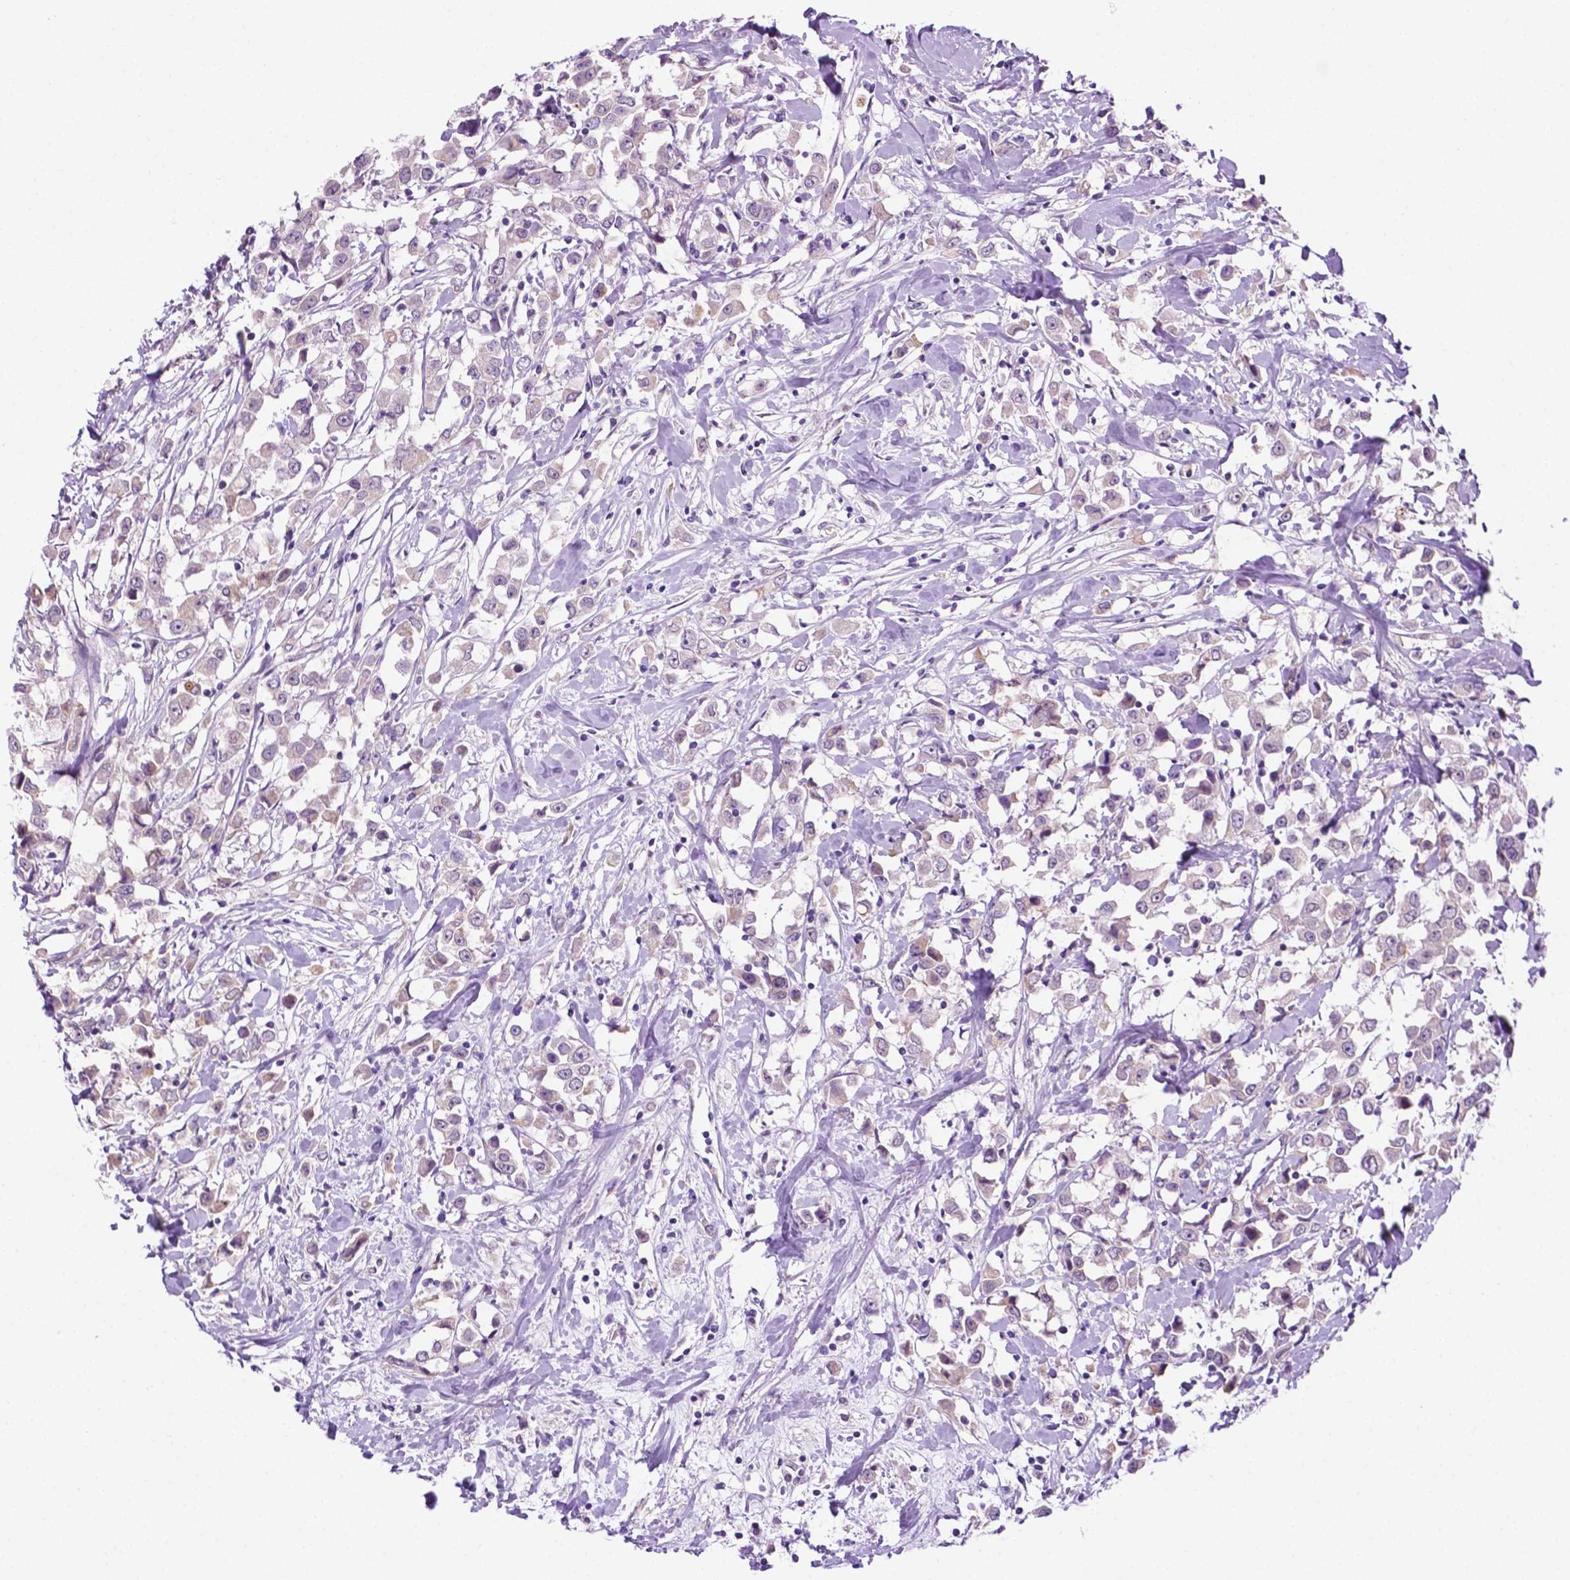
{"staining": {"intensity": "negative", "quantity": "none", "location": "none"}, "tissue": "breast cancer", "cell_type": "Tumor cells", "image_type": "cancer", "snomed": [{"axis": "morphology", "description": "Duct carcinoma"}, {"axis": "topography", "description": "Breast"}], "caption": "IHC image of neoplastic tissue: human breast cancer (intraductal carcinoma) stained with DAB (3,3'-diaminobenzidine) exhibits no significant protein expression in tumor cells.", "gene": "MMP27", "patient": {"sex": "female", "age": 61}}